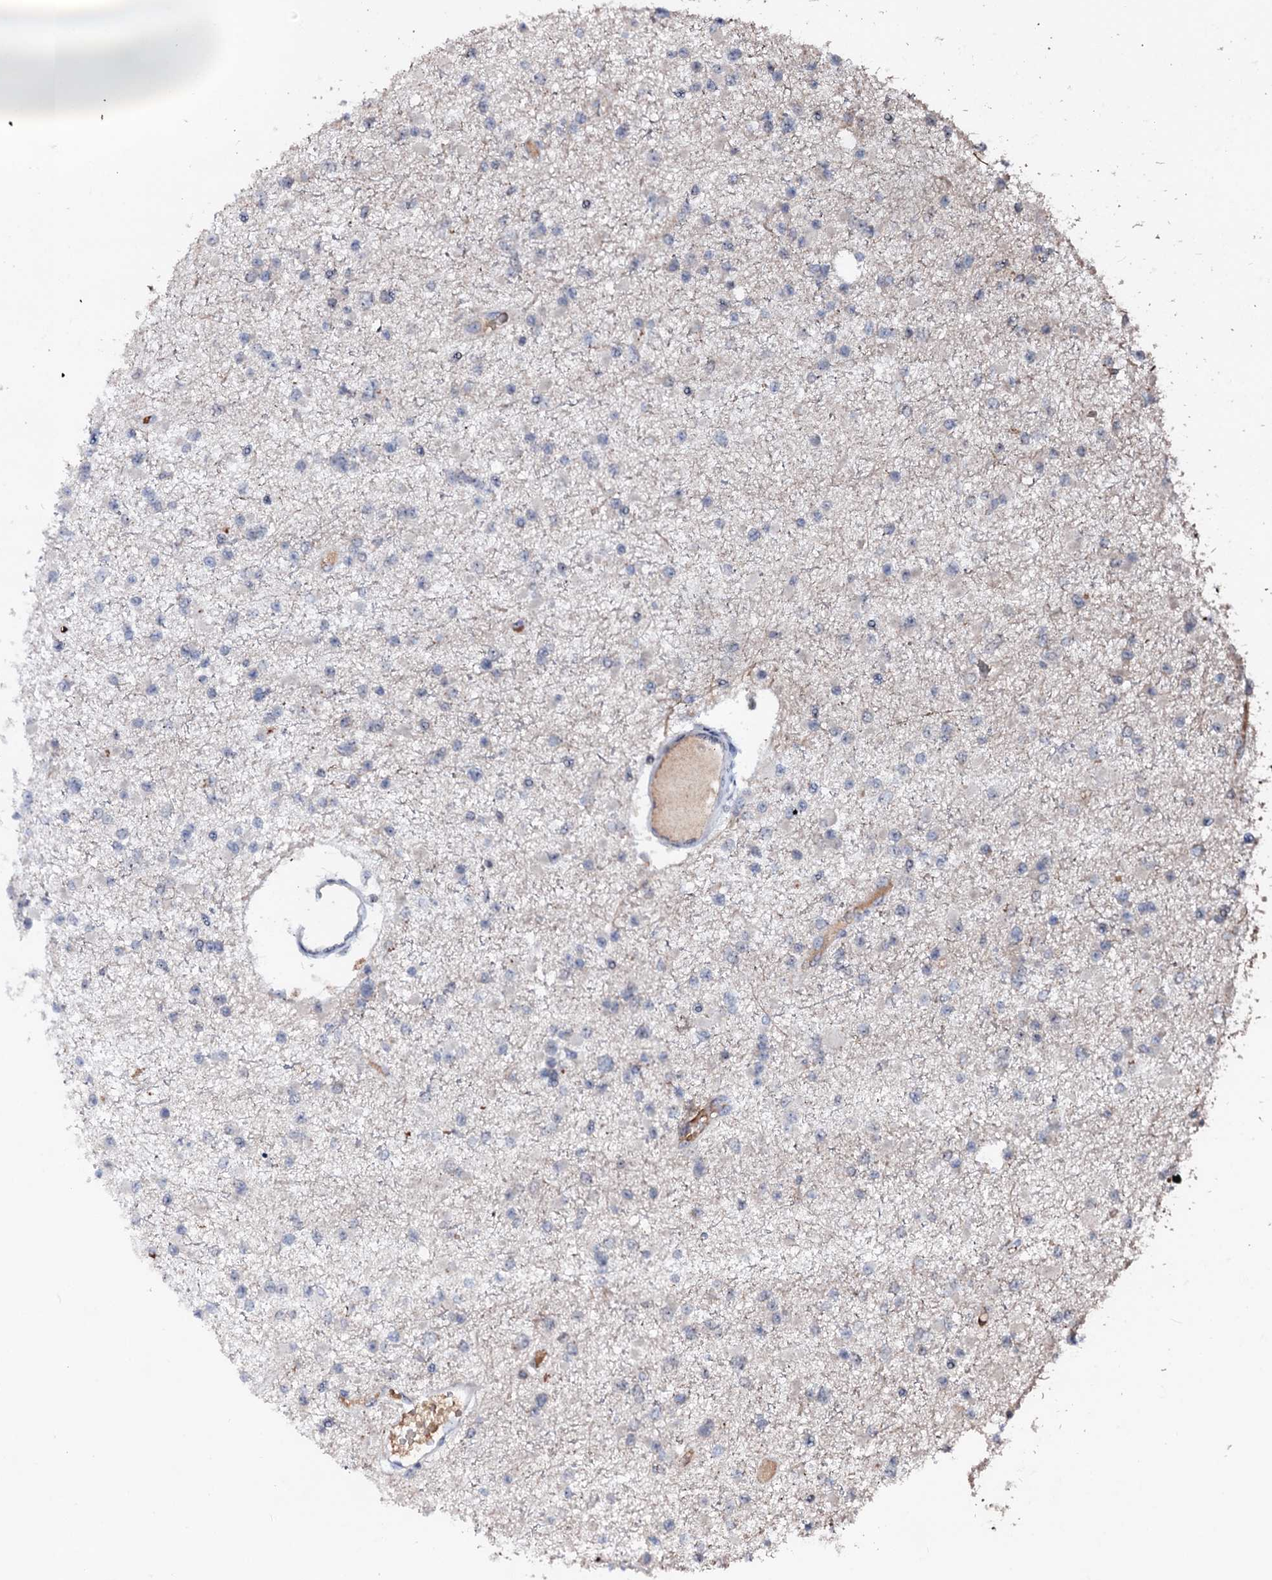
{"staining": {"intensity": "negative", "quantity": "none", "location": "none"}, "tissue": "glioma", "cell_type": "Tumor cells", "image_type": "cancer", "snomed": [{"axis": "morphology", "description": "Glioma, malignant, Low grade"}, {"axis": "topography", "description": "Brain"}], "caption": "This photomicrograph is of malignant glioma (low-grade) stained with immunohistochemistry (IHC) to label a protein in brown with the nuclei are counter-stained blue. There is no staining in tumor cells.", "gene": "SUPT7L", "patient": {"sex": "female", "age": 22}}